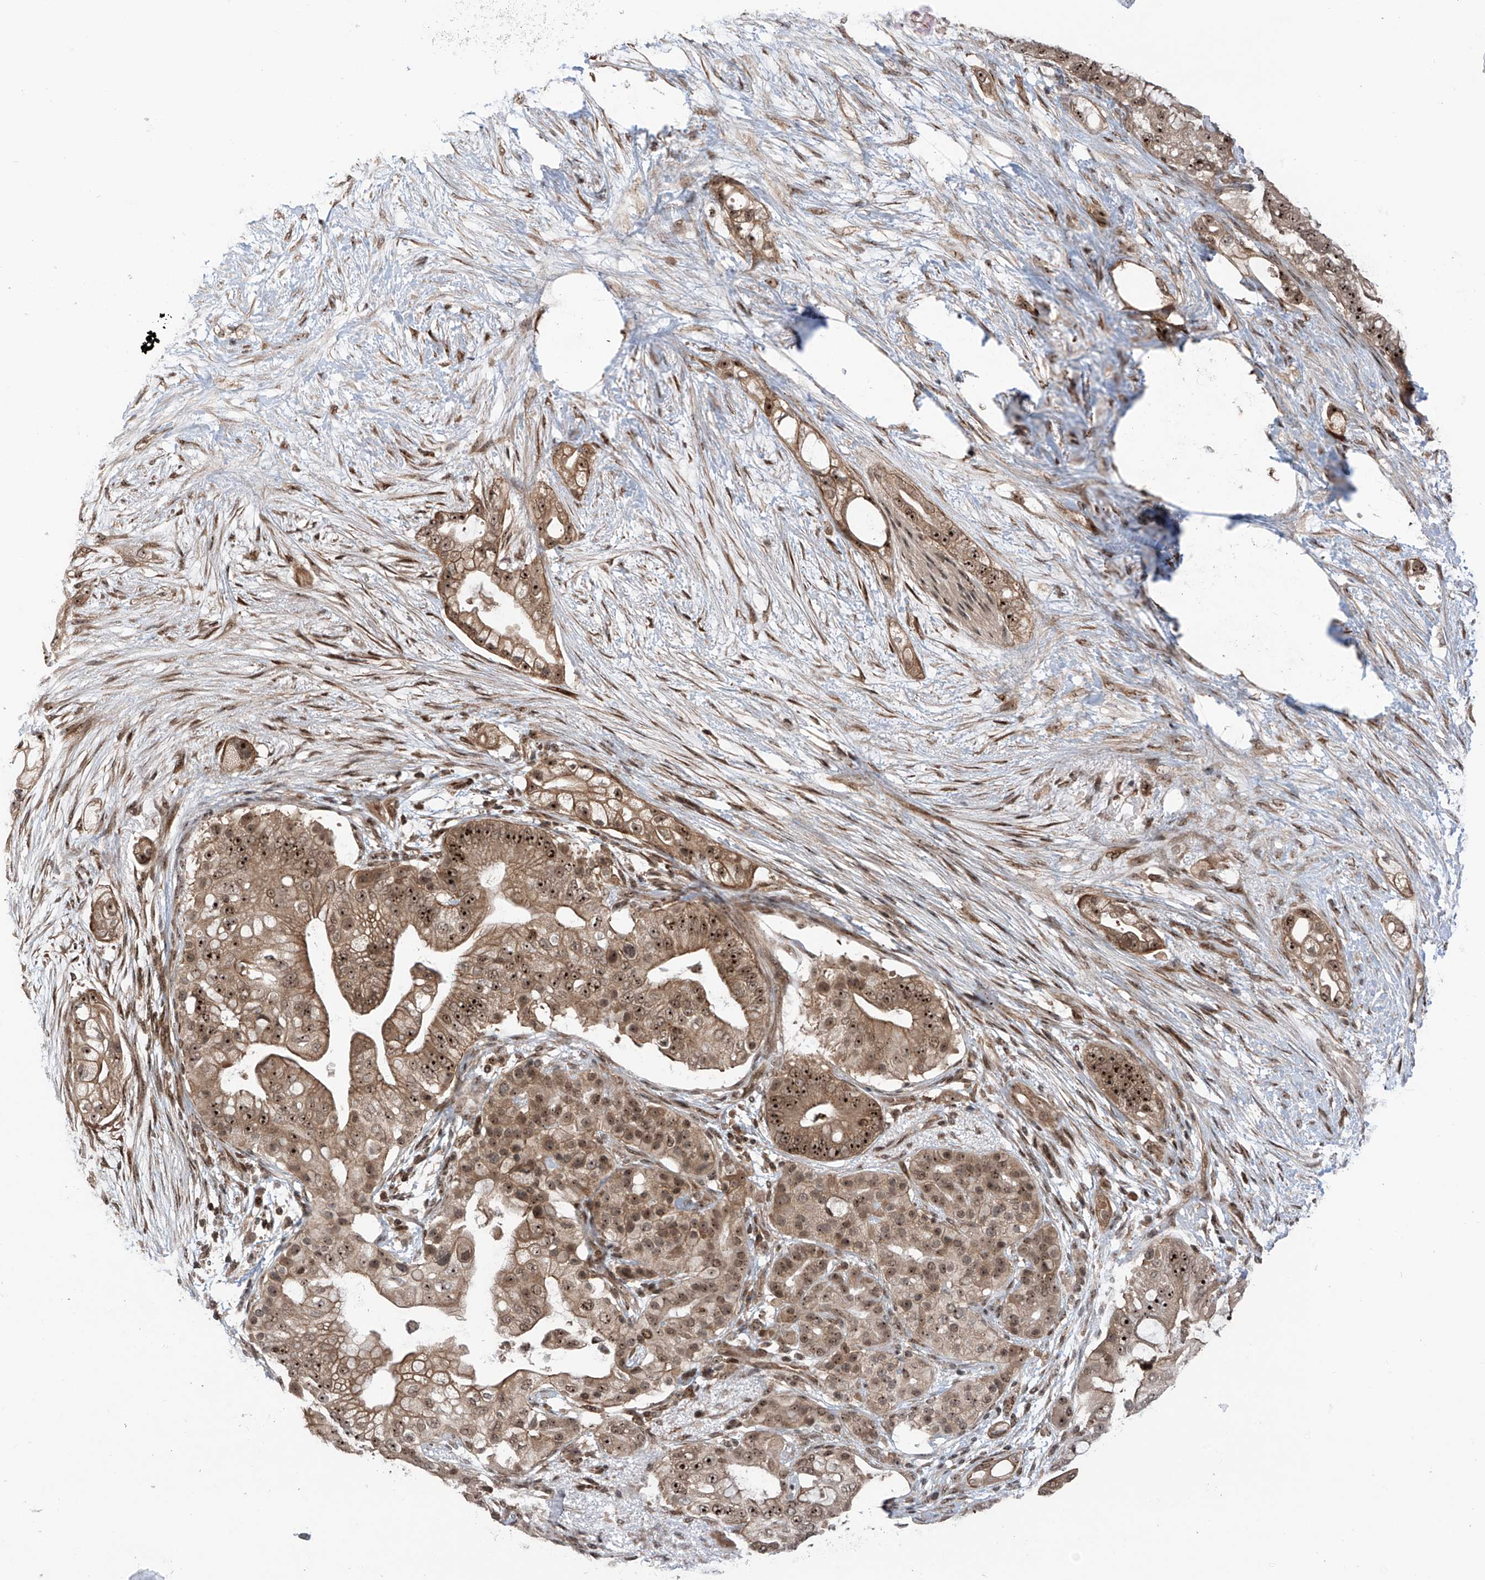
{"staining": {"intensity": "strong", "quantity": ">75%", "location": "cytoplasmic/membranous,nuclear"}, "tissue": "pancreatic cancer", "cell_type": "Tumor cells", "image_type": "cancer", "snomed": [{"axis": "morphology", "description": "Adenocarcinoma, NOS"}, {"axis": "topography", "description": "Pancreas"}], "caption": "IHC of pancreatic adenocarcinoma demonstrates high levels of strong cytoplasmic/membranous and nuclear expression in approximately >75% of tumor cells. (IHC, brightfield microscopy, high magnification).", "gene": "C1orf131", "patient": {"sex": "male", "age": 53}}